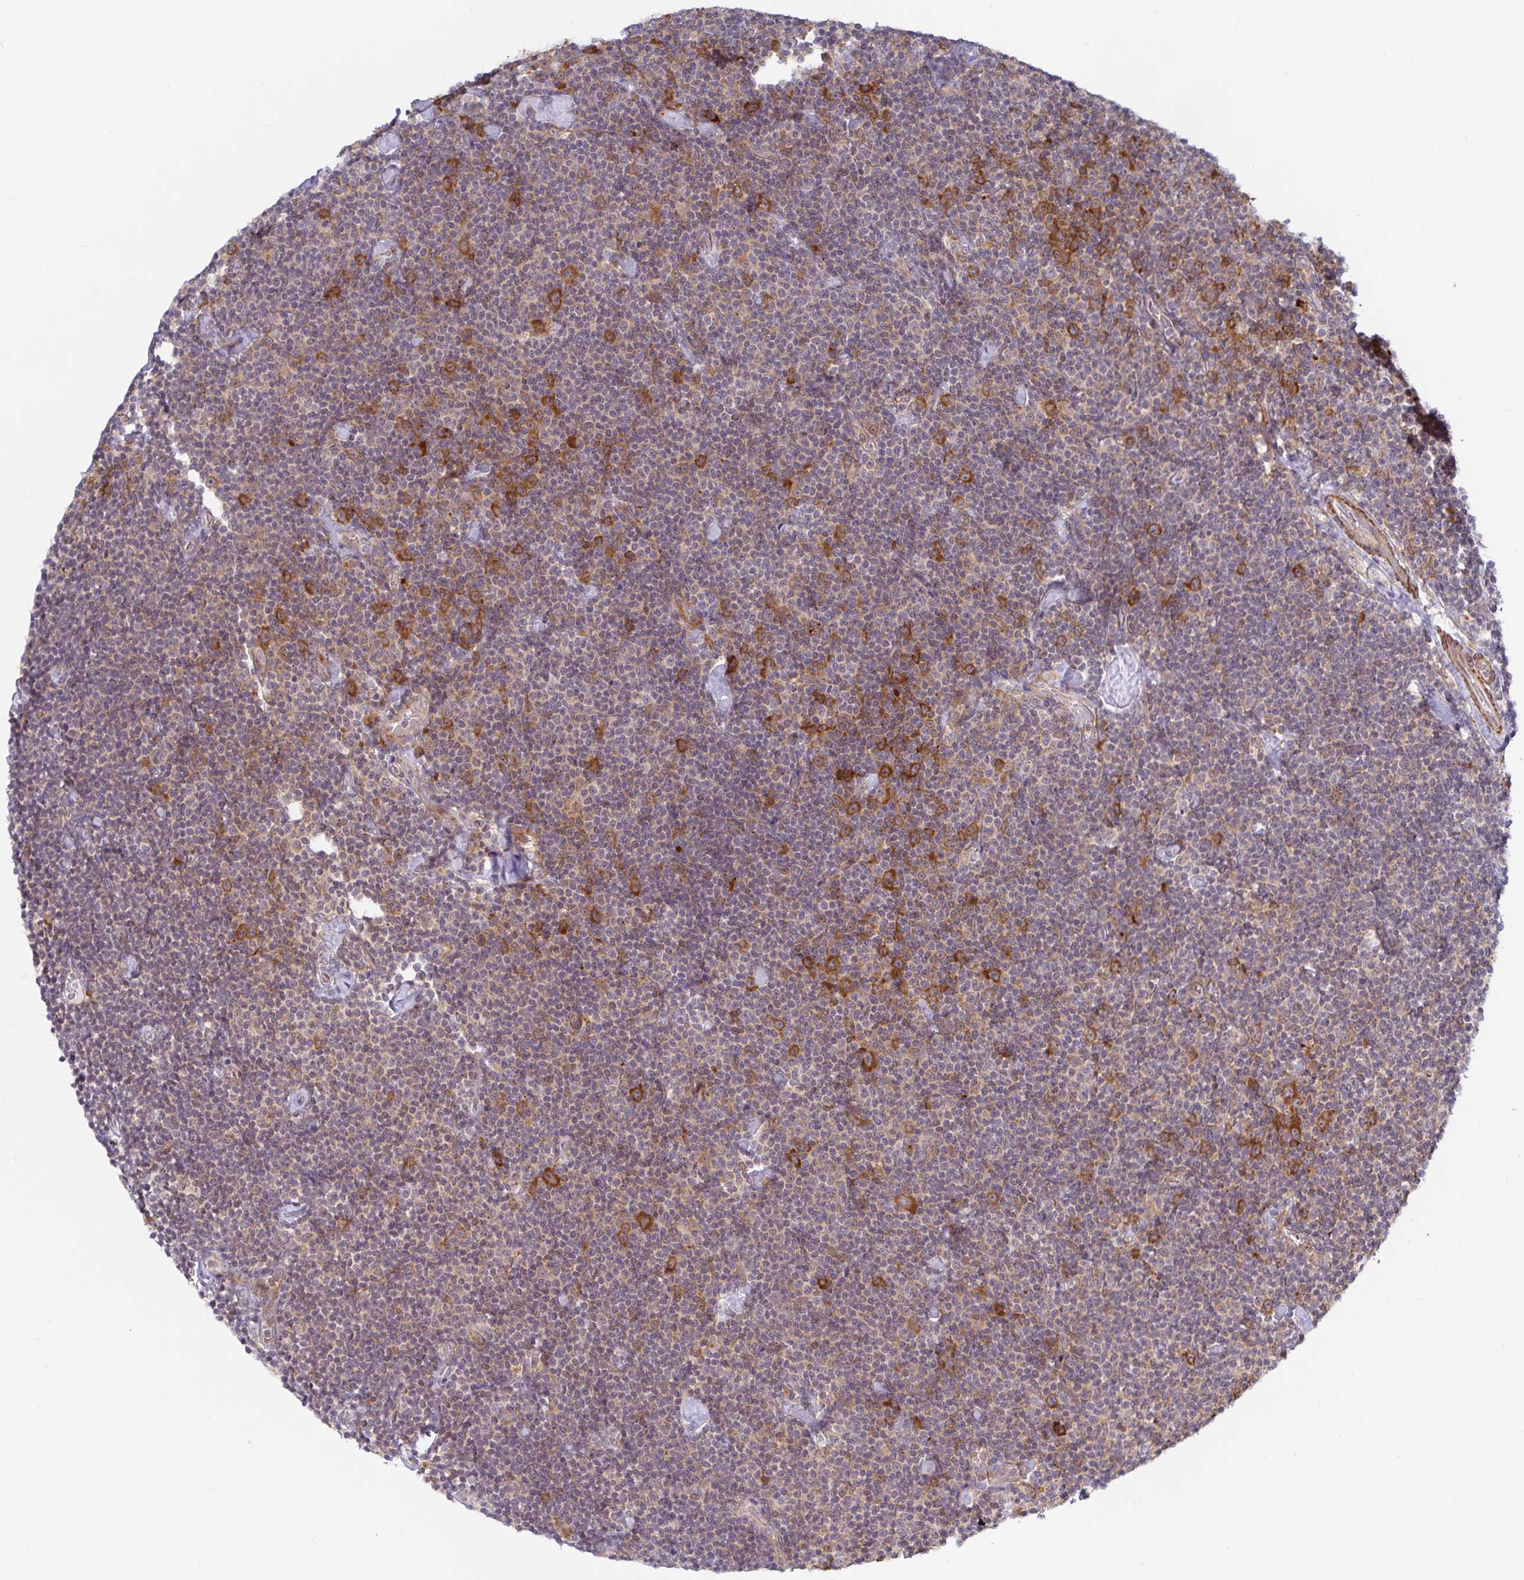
{"staining": {"intensity": "moderate", "quantity": "<25%", "location": "cytoplasmic/membranous"}, "tissue": "lymphoma", "cell_type": "Tumor cells", "image_type": "cancer", "snomed": [{"axis": "morphology", "description": "Malignant lymphoma, non-Hodgkin's type, Low grade"}, {"axis": "topography", "description": "Lymph node"}], "caption": "Human lymphoma stained for a protein (brown) shows moderate cytoplasmic/membranous positive staining in approximately <25% of tumor cells.", "gene": "LARP1", "patient": {"sex": "male", "age": 81}}